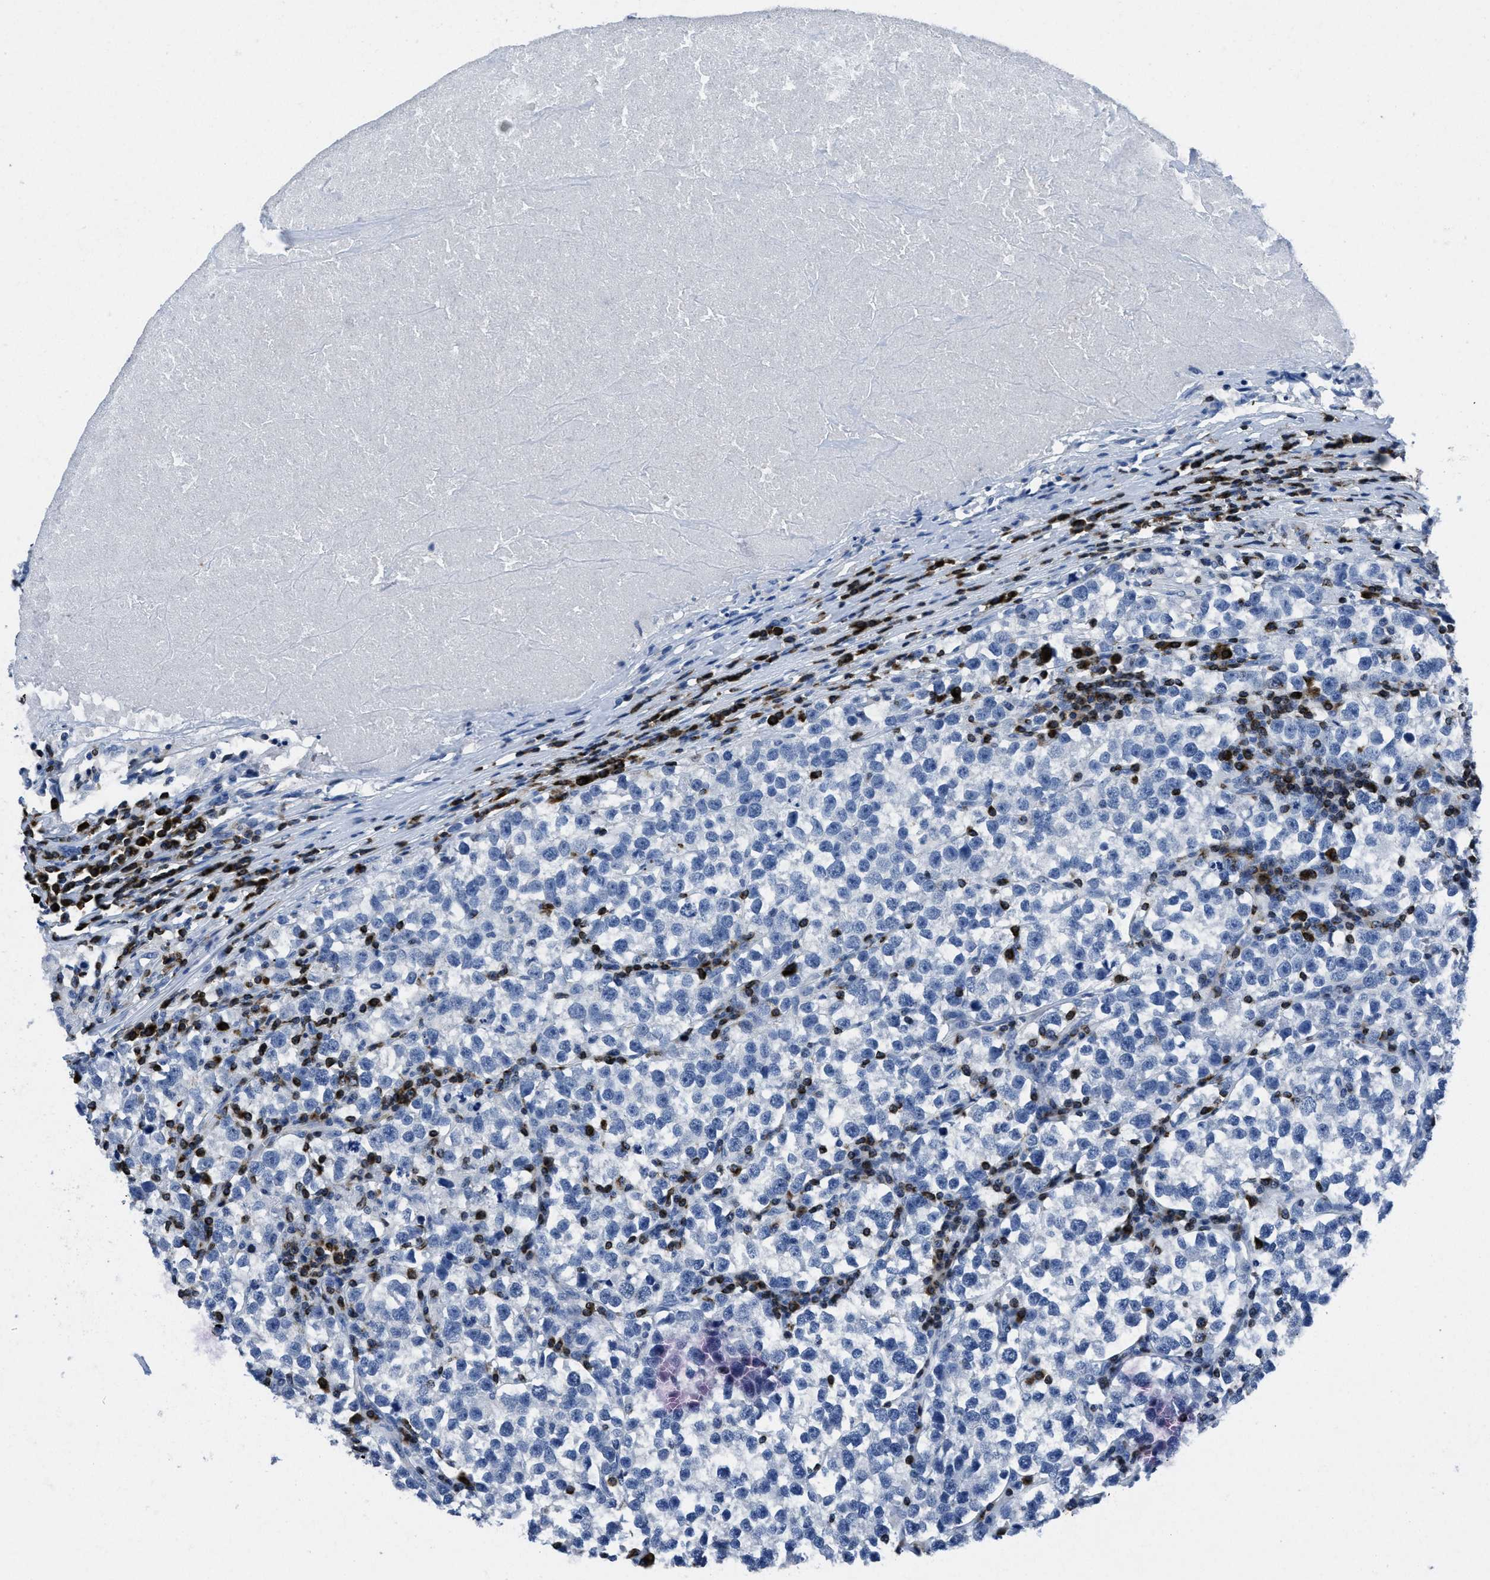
{"staining": {"intensity": "negative", "quantity": "none", "location": "none"}, "tissue": "testis cancer", "cell_type": "Tumor cells", "image_type": "cancer", "snomed": [{"axis": "morphology", "description": "Normal tissue, NOS"}, {"axis": "morphology", "description": "Seminoma, NOS"}, {"axis": "topography", "description": "Testis"}], "caption": "This is an immunohistochemistry (IHC) histopathology image of human testis seminoma. There is no expression in tumor cells.", "gene": "ITGA3", "patient": {"sex": "male", "age": 43}}